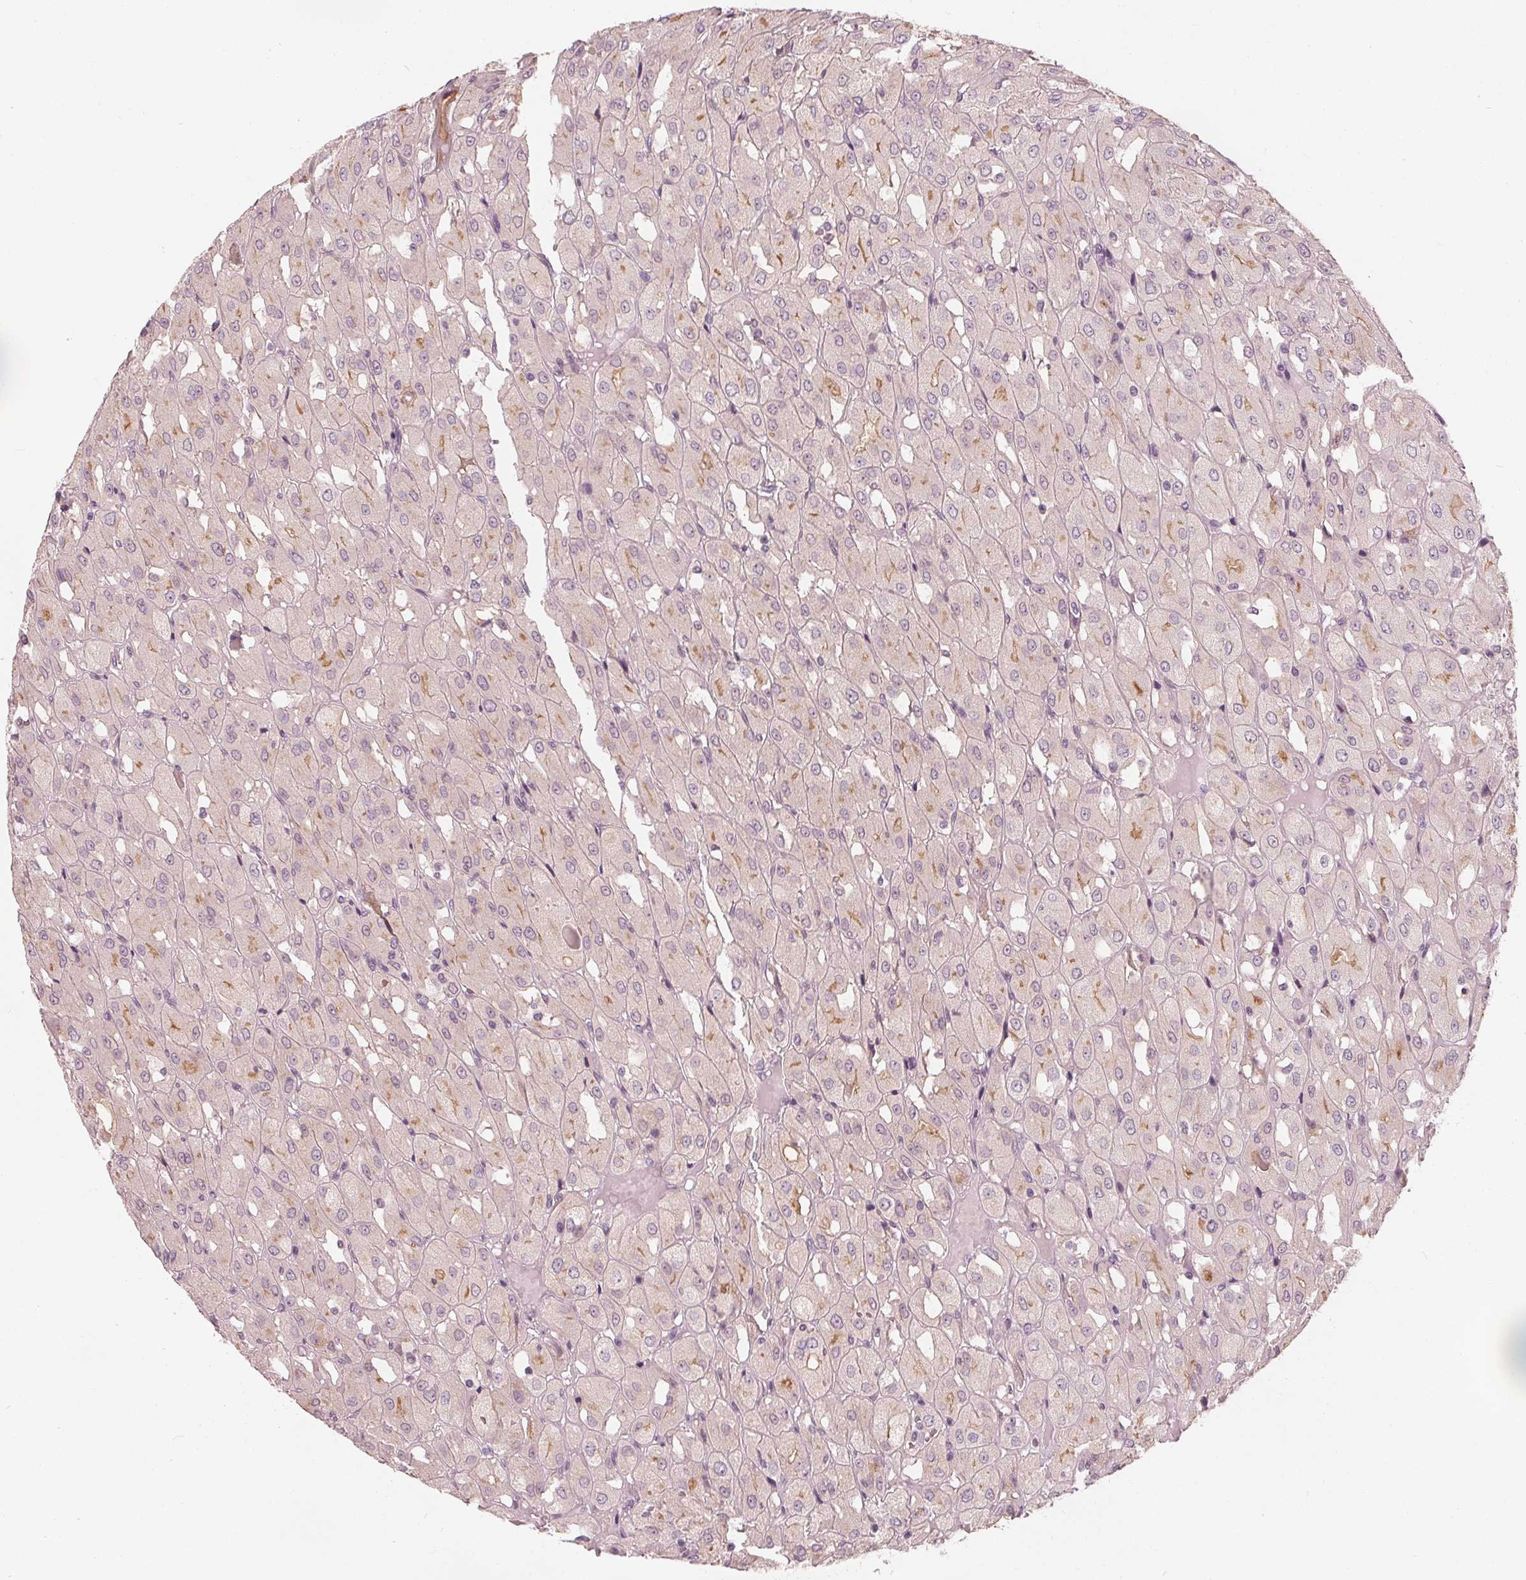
{"staining": {"intensity": "negative", "quantity": "none", "location": "none"}, "tissue": "renal cancer", "cell_type": "Tumor cells", "image_type": "cancer", "snomed": [{"axis": "morphology", "description": "Adenocarcinoma, NOS"}, {"axis": "topography", "description": "Kidney"}], "caption": "Tumor cells show no significant expression in renal cancer (adenocarcinoma).", "gene": "SAT2", "patient": {"sex": "male", "age": 72}}